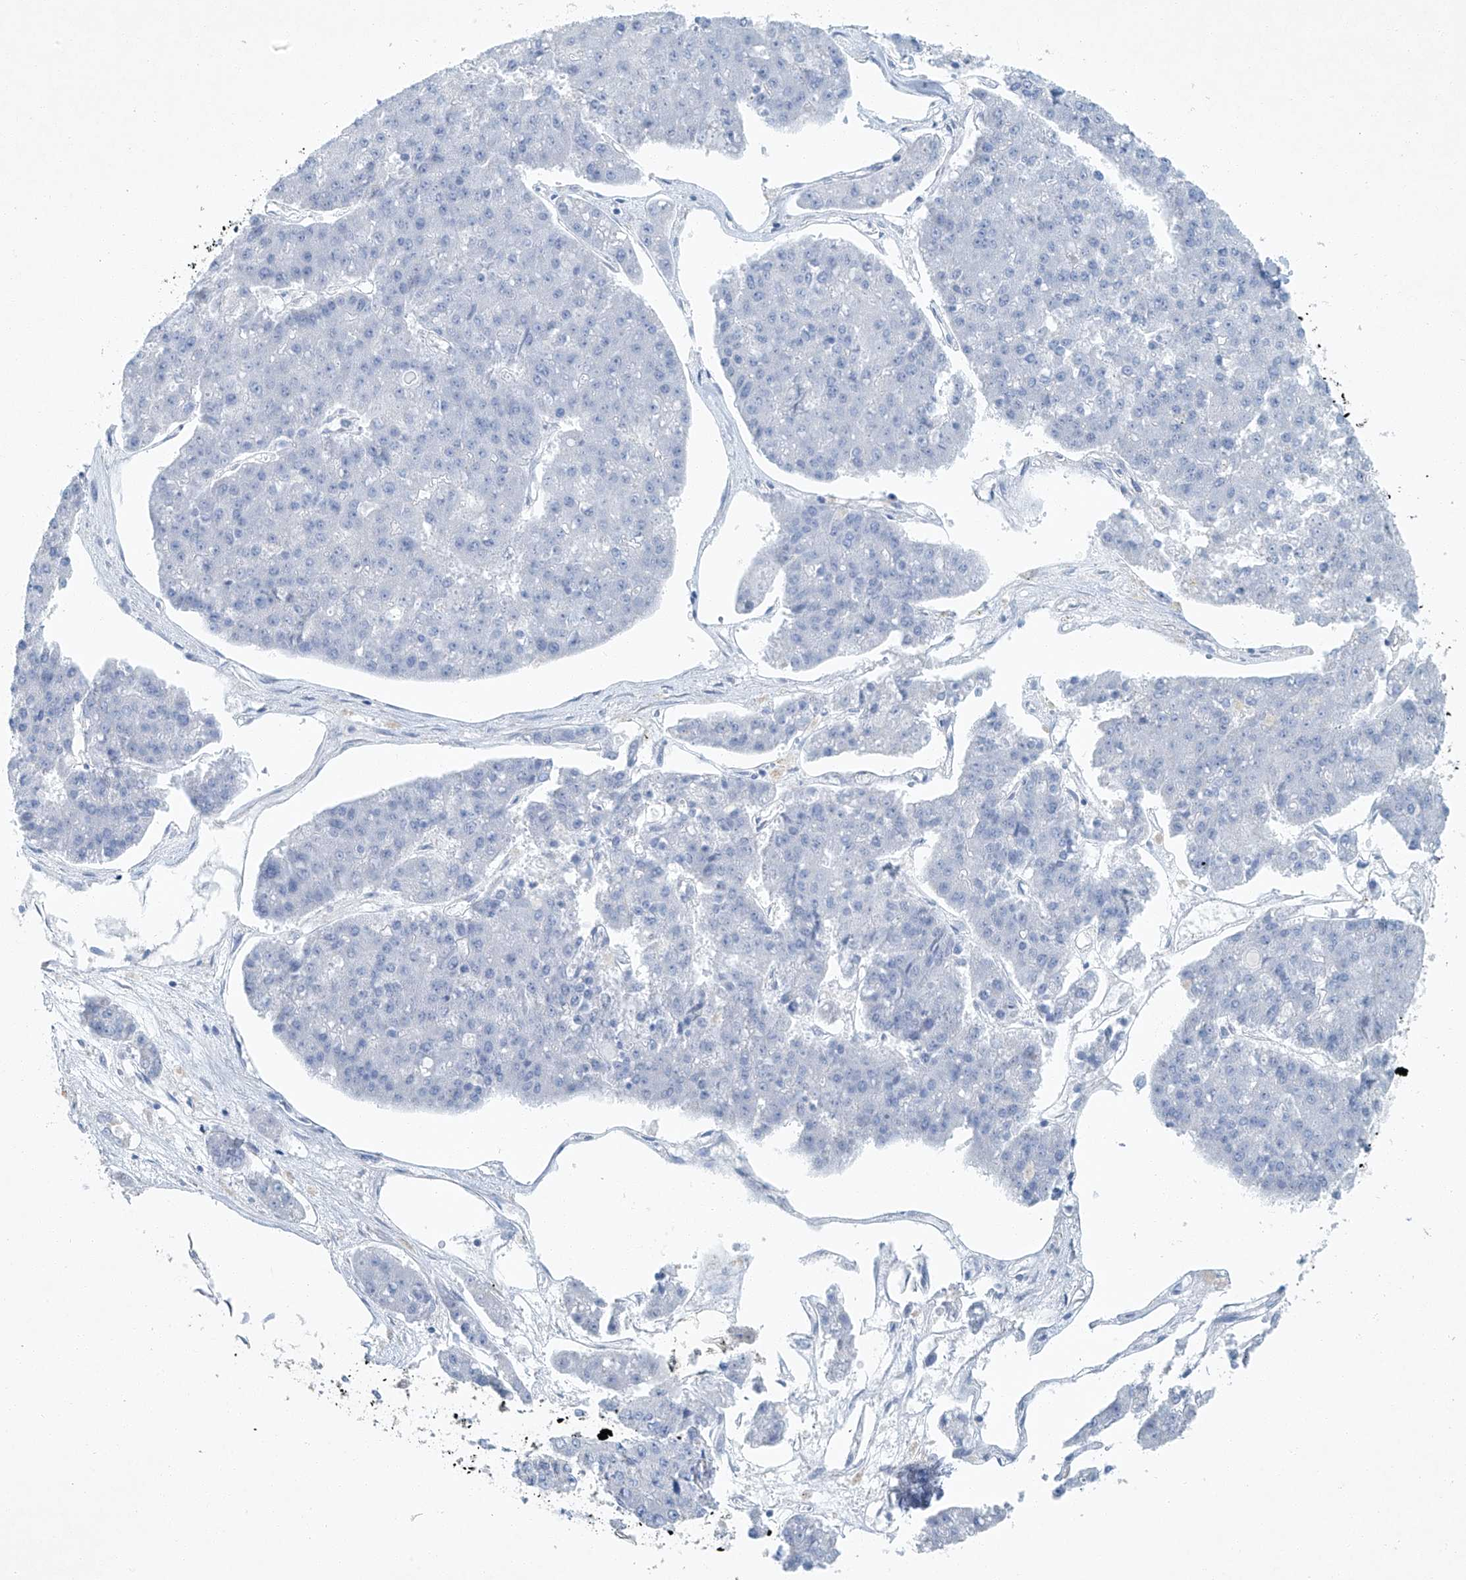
{"staining": {"intensity": "negative", "quantity": "none", "location": "none"}, "tissue": "pancreatic cancer", "cell_type": "Tumor cells", "image_type": "cancer", "snomed": [{"axis": "morphology", "description": "Adenocarcinoma, NOS"}, {"axis": "topography", "description": "Pancreas"}], "caption": "Immunohistochemistry histopathology image of human adenocarcinoma (pancreatic) stained for a protein (brown), which demonstrates no positivity in tumor cells.", "gene": "C1orf87", "patient": {"sex": "male", "age": 50}}